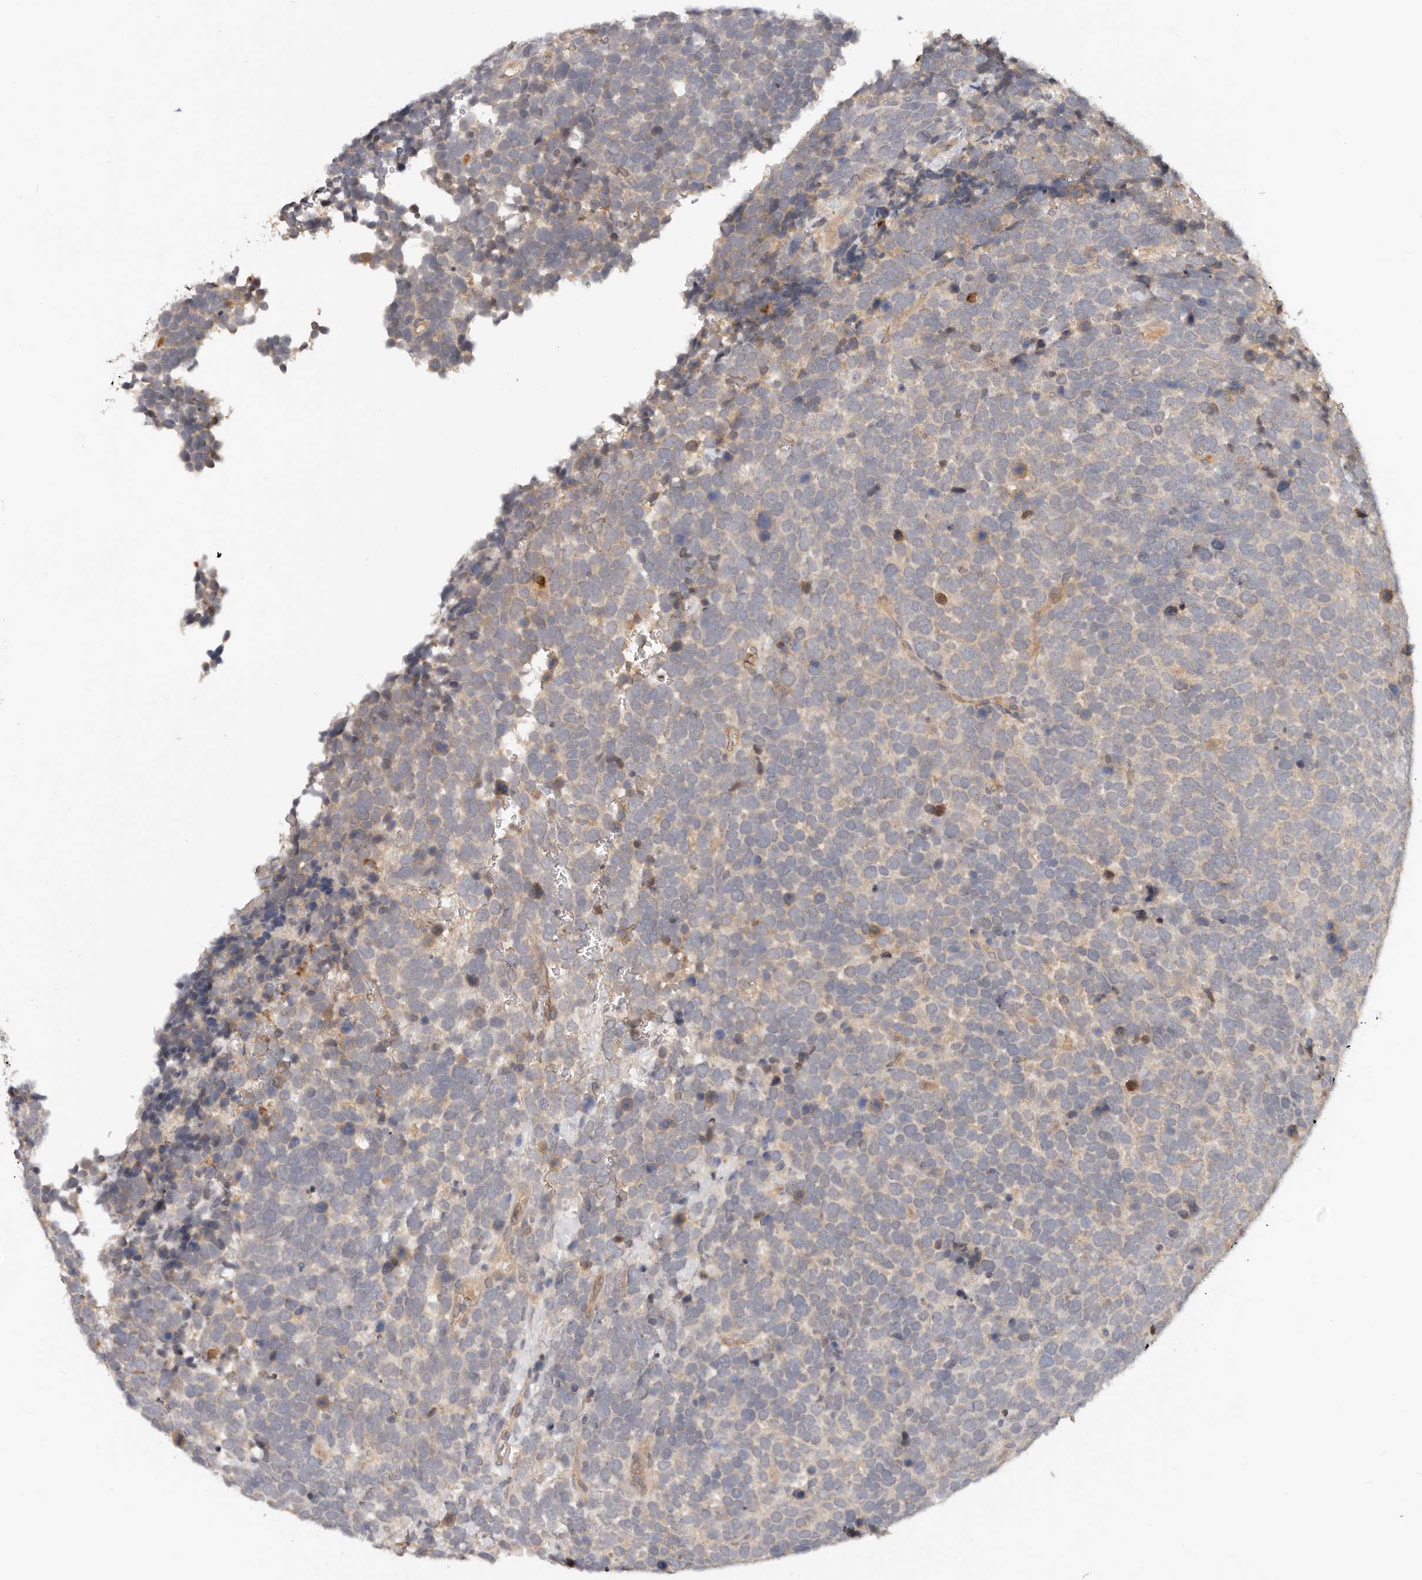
{"staining": {"intensity": "weak", "quantity": "25%-75%", "location": "cytoplasmic/membranous"}, "tissue": "urothelial cancer", "cell_type": "Tumor cells", "image_type": "cancer", "snomed": [{"axis": "morphology", "description": "Urothelial carcinoma, High grade"}, {"axis": "topography", "description": "Urinary bladder"}], "caption": "The histopathology image exhibits a brown stain indicating the presence of a protein in the cytoplasmic/membranous of tumor cells in urothelial carcinoma (high-grade).", "gene": "USP49", "patient": {"sex": "female", "age": 82}}